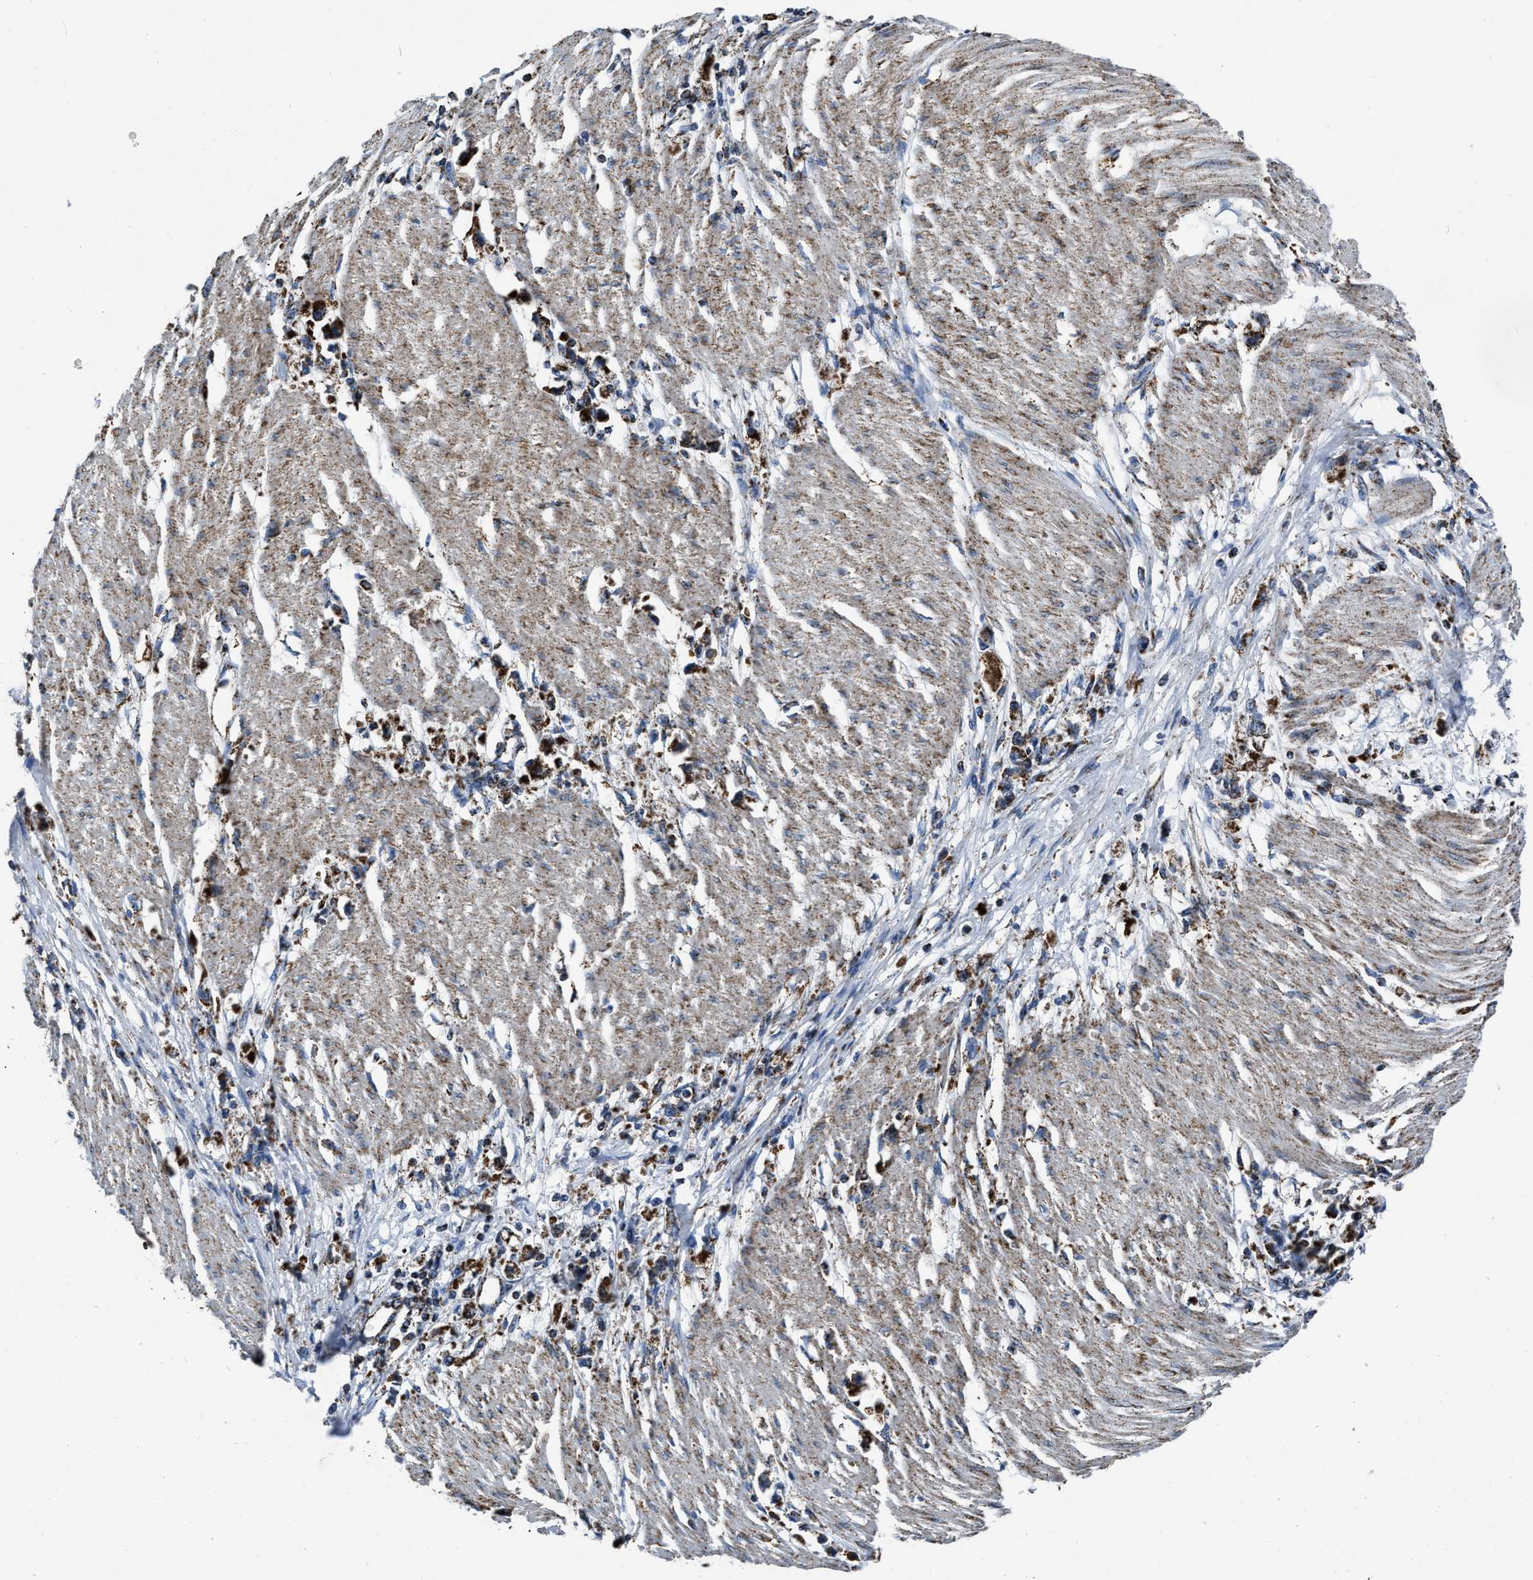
{"staining": {"intensity": "strong", "quantity": ">75%", "location": "cytoplasmic/membranous"}, "tissue": "stomach cancer", "cell_type": "Tumor cells", "image_type": "cancer", "snomed": [{"axis": "morphology", "description": "Adenocarcinoma, NOS"}, {"axis": "topography", "description": "Stomach"}], "caption": "An image showing strong cytoplasmic/membranous expression in about >75% of tumor cells in stomach adenocarcinoma, as visualized by brown immunohistochemical staining.", "gene": "NSD3", "patient": {"sex": "female", "age": 59}}